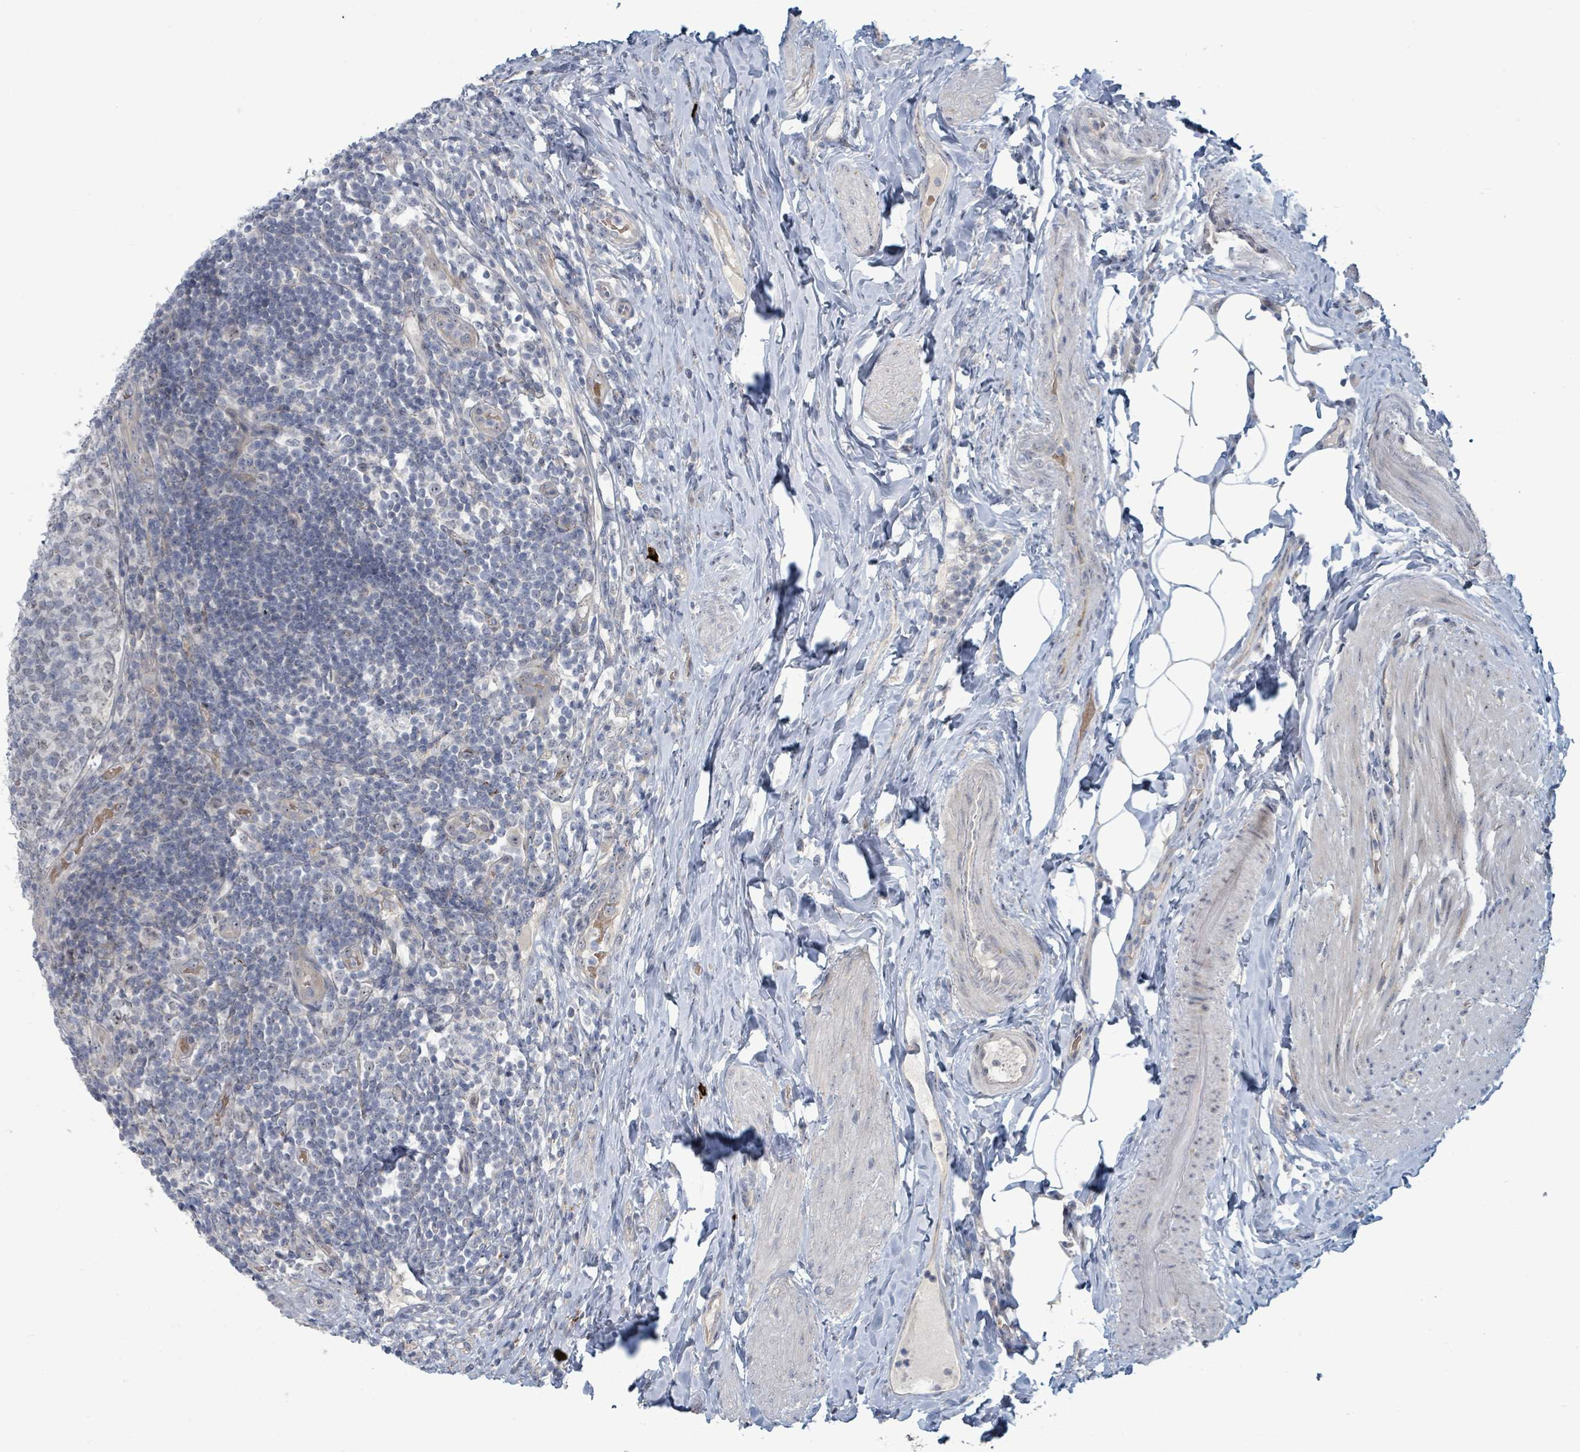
{"staining": {"intensity": "negative", "quantity": "none", "location": "none"}, "tissue": "appendix", "cell_type": "Glandular cells", "image_type": "normal", "snomed": [{"axis": "morphology", "description": "Normal tissue, NOS"}, {"axis": "topography", "description": "Appendix"}], "caption": "Glandular cells show no significant positivity in benign appendix. (IHC, brightfield microscopy, high magnification).", "gene": "TRDMT1", "patient": {"sex": "female", "age": 43}}